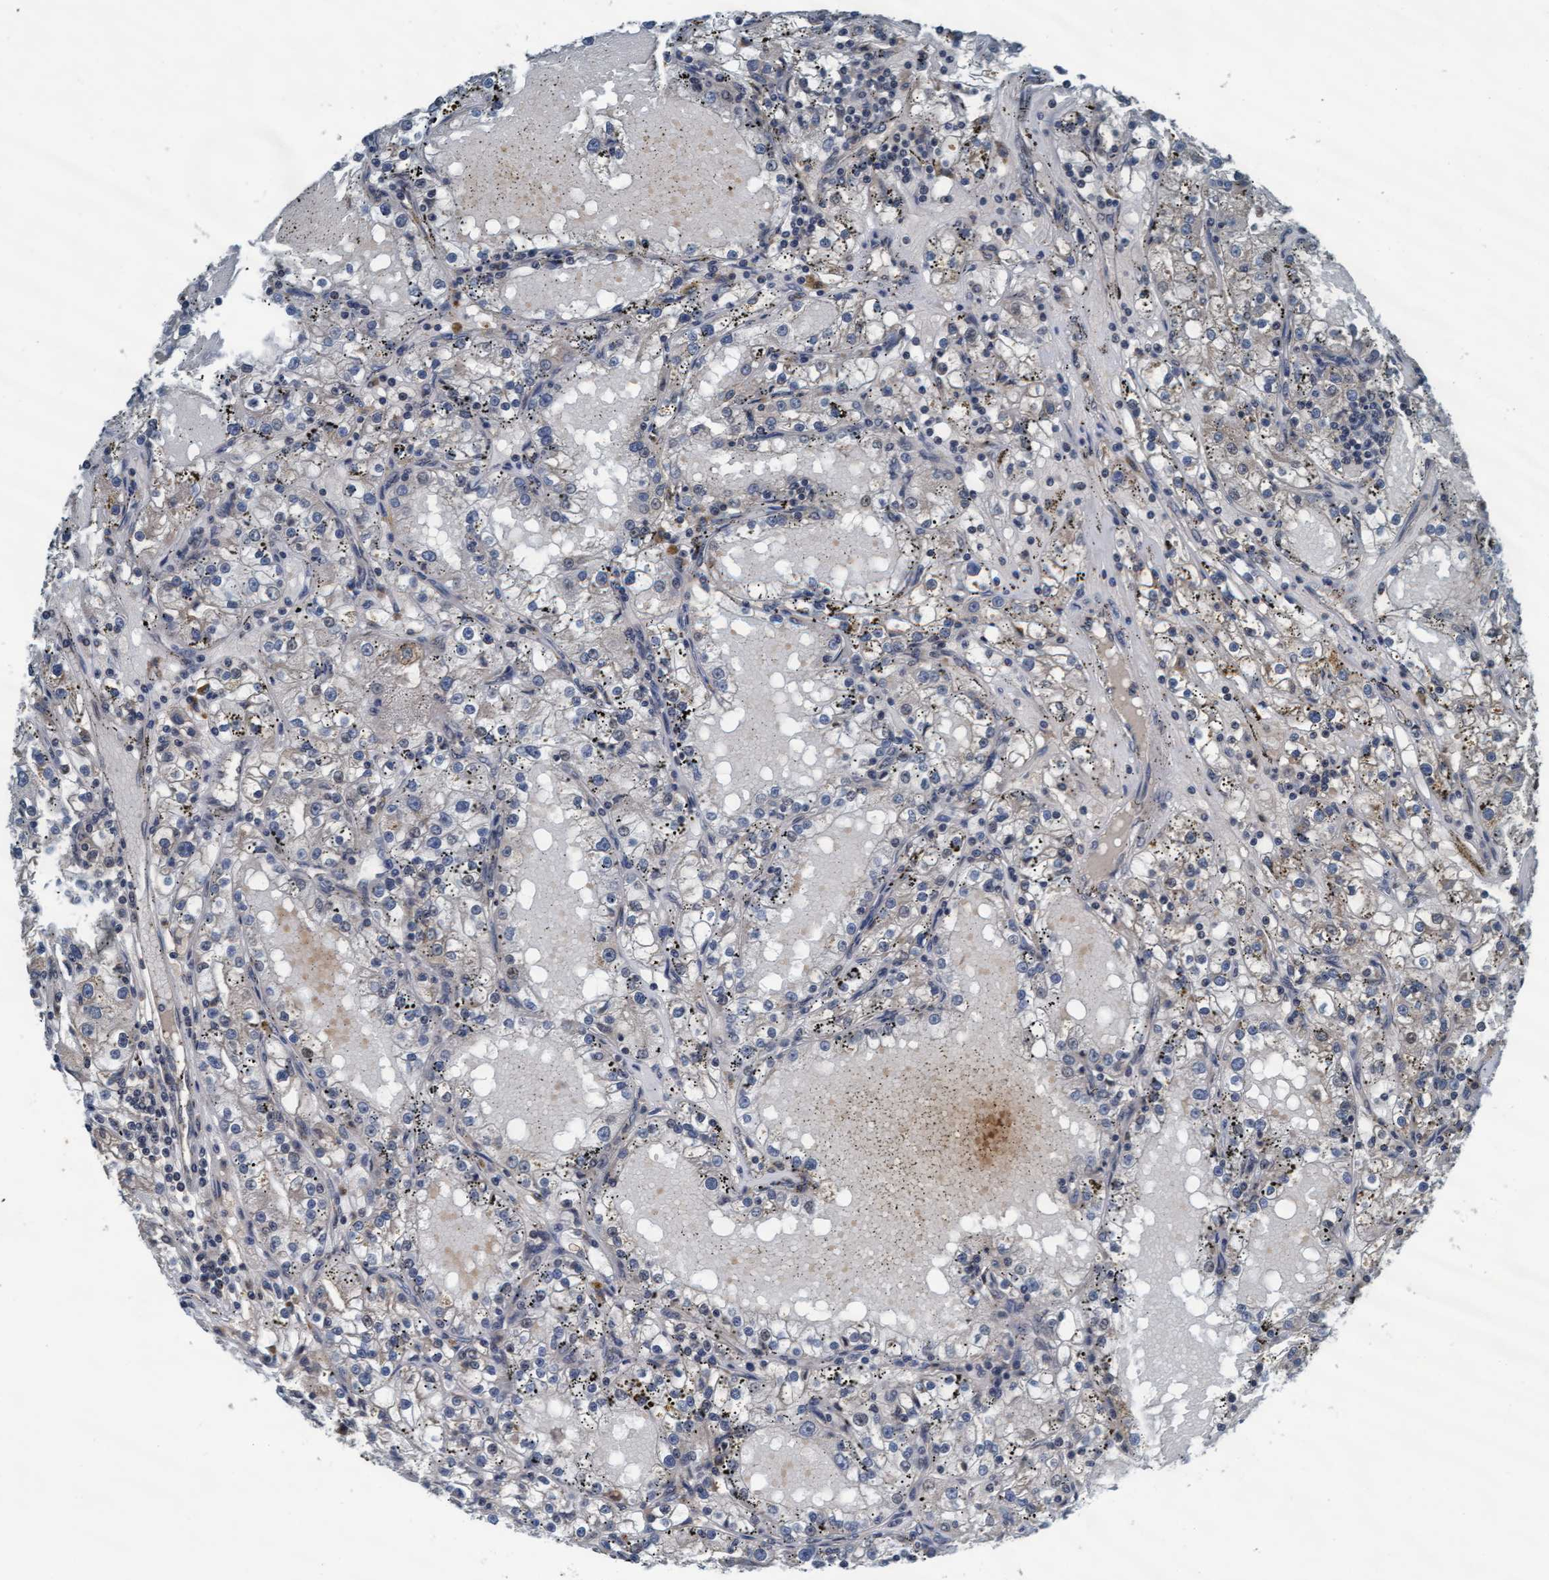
{"staining": {"intensity": "negative", "quantity": "none", "location": "none"}, "tissue": "renal cancer", "cell_type": "Tumor cells", "image_type": "cancer", "snomed": [{"axis": "morphology", "description": "Adenocarcinoma, NOS"}, {"axis": "topography", "description": "Kidney"}], "caption": "Renal cancer was stained to show a protein in brown. There is no significant expression in tumor cells.", "gene": "WASF1", "patient": {"sex": "male", "age": 56}}